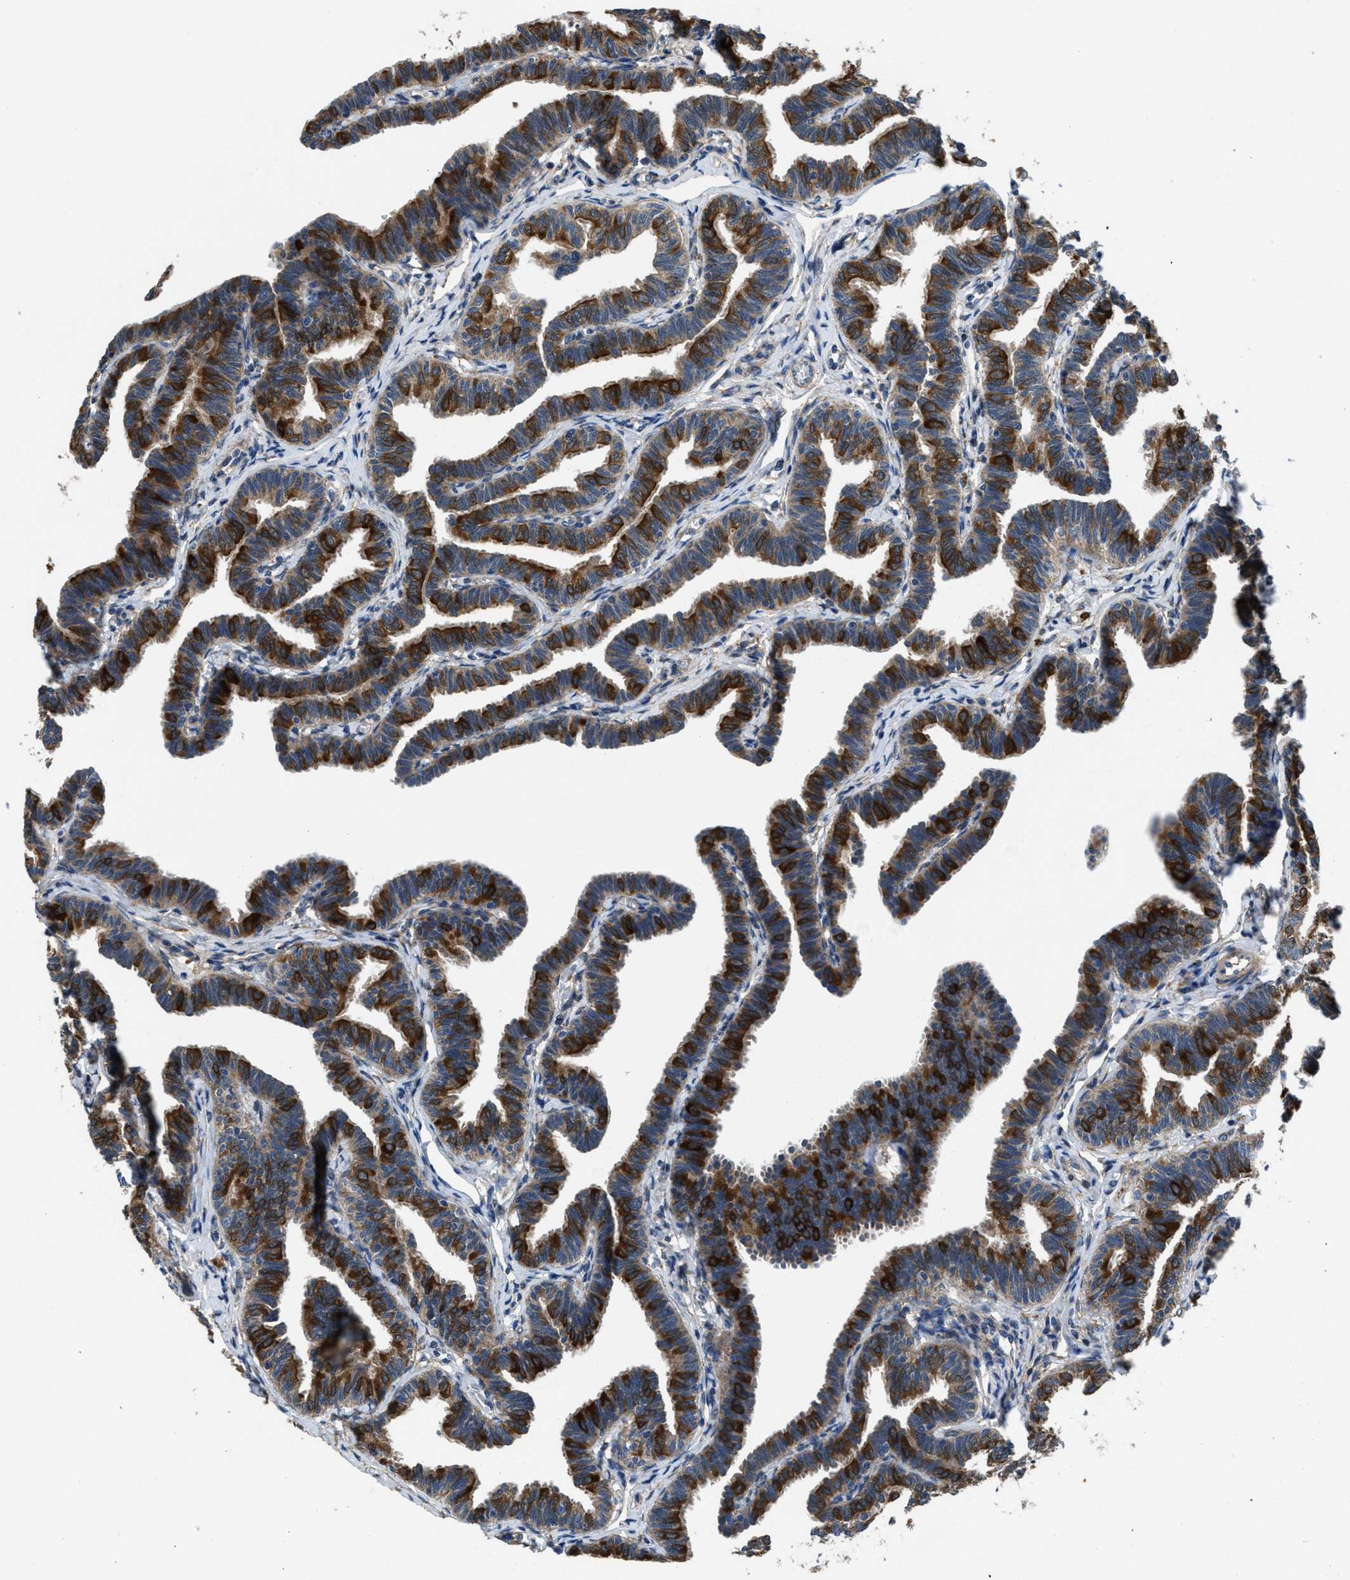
{"staining": {"intensity": "strong", "quantity": ">75%", "location": "cytoplasmic/membranous"}, "tissue": "fallopian tube", "cell_type": "Glandular cells", "image_type": "normal", "snomed": [{"axis": "morphology", "description": "Normal tissue, NOS"}, {"axis": "topography", "description": "Fallopian tube"}, {"axis": "topography", "description": "Ovary"}], "caption": "Protein expression analysis of benign fallopian tube shows strong cytoplasmic/membranous staining in approximately >75% of glandular cells.", "gene": "PDP1", "patient": {"sex": "female", "age": 23}}